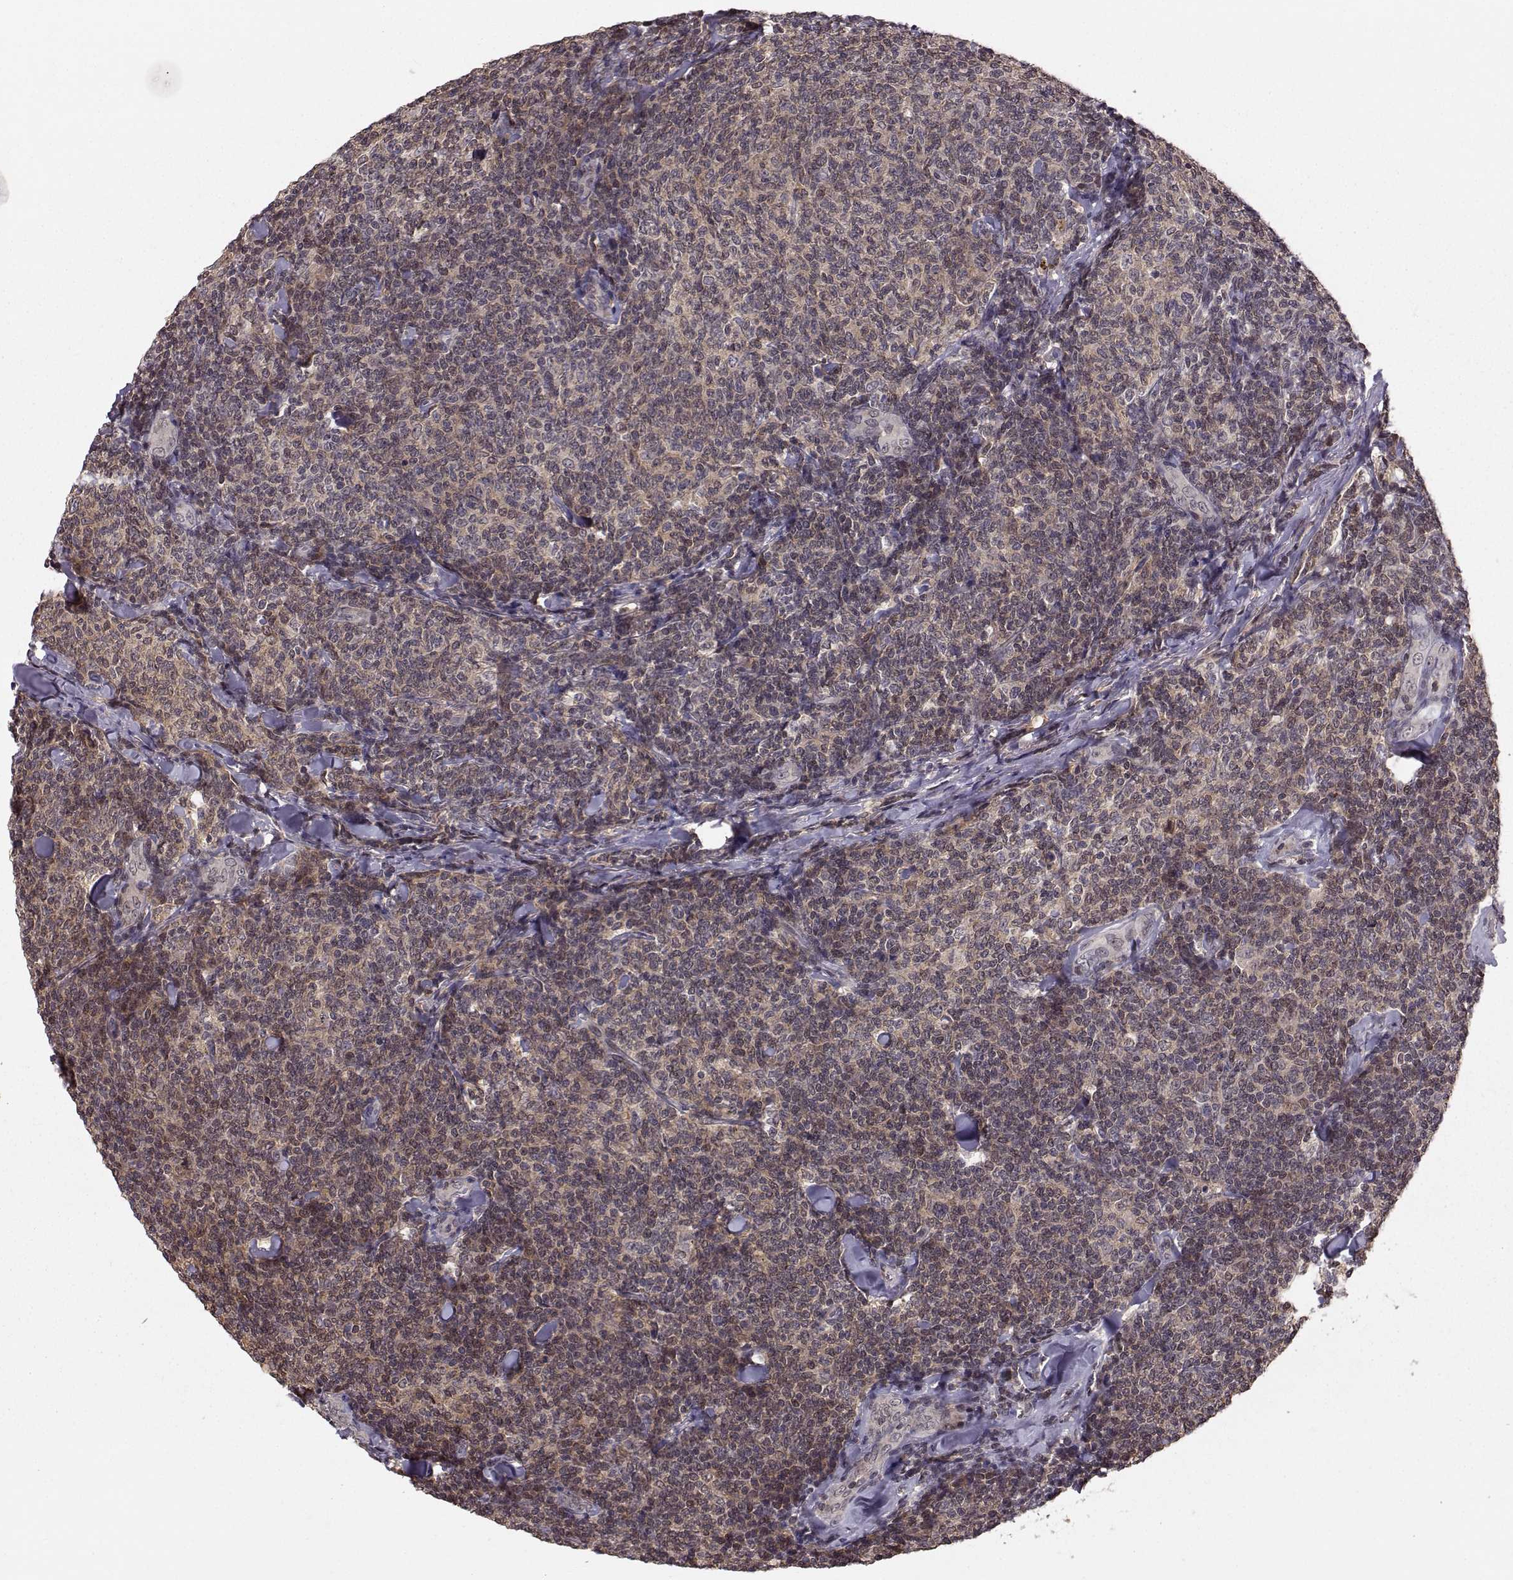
{"staining": {"intensity": "weak", "quantity": ">75%", "location": "cytoplasmic/membranous"}, "tissue": "lymphoma", "cell_type": "Tumor cells", "image_type": "cancer", "snomed": [{"axis": "morphology", "description": "Malignant lymphoma, non-Hodgkin's type, Low grade"}, {"axis": "topography", "description": "Lymph node"}], "caption": "Lymphoma tissue shows weak cytoplasmic/membranous expression in about >75% of tumor cells", "gene": "PLEKHG3", "patient": {"sex": "female", "age": 56}}